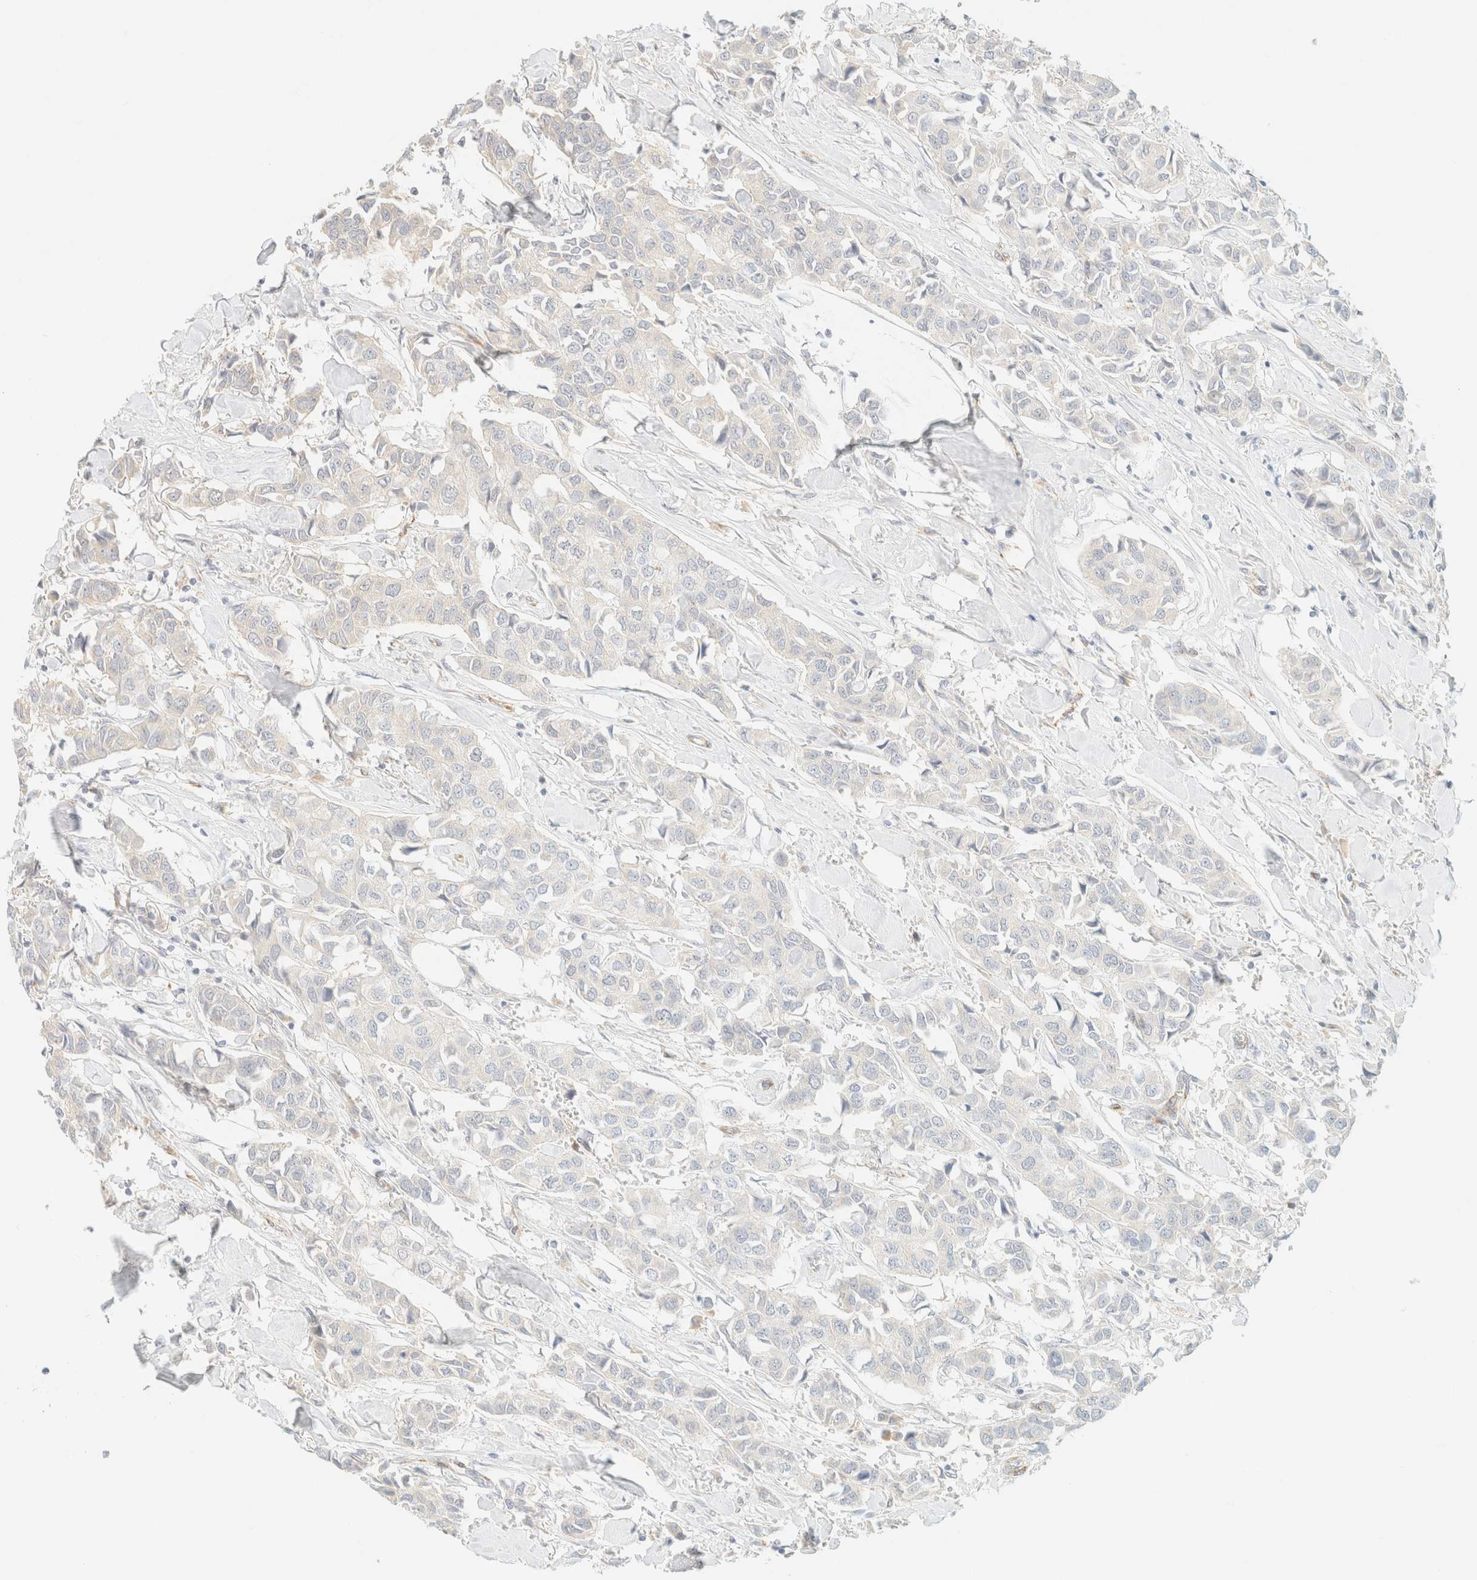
{"staining": {"intensity": "negative", "quantity": "none", "location": "none"}, "tissue": "breast cancer", "cell_type": "Tumor cells", "image_type": "cancer", "snomed": [{"axis": "morphology", "description": "Duct carcinoma"}, {"axis": "topography", "description": "Breast"}], "caption": "Immunohistochemistry (IHC) of human breast cancer (intraductal carcinoma) demonstrates no staining in tumor cells. Brightfield microscopy of immunohistochemistry (IHC) stained with DAB (3,3'-diaminobenzidine) (brown) and hematoxylin (blue), captured at high magnification.", "gene": "SPARCL1", "patient": {"sex": "female", "age": 80}}